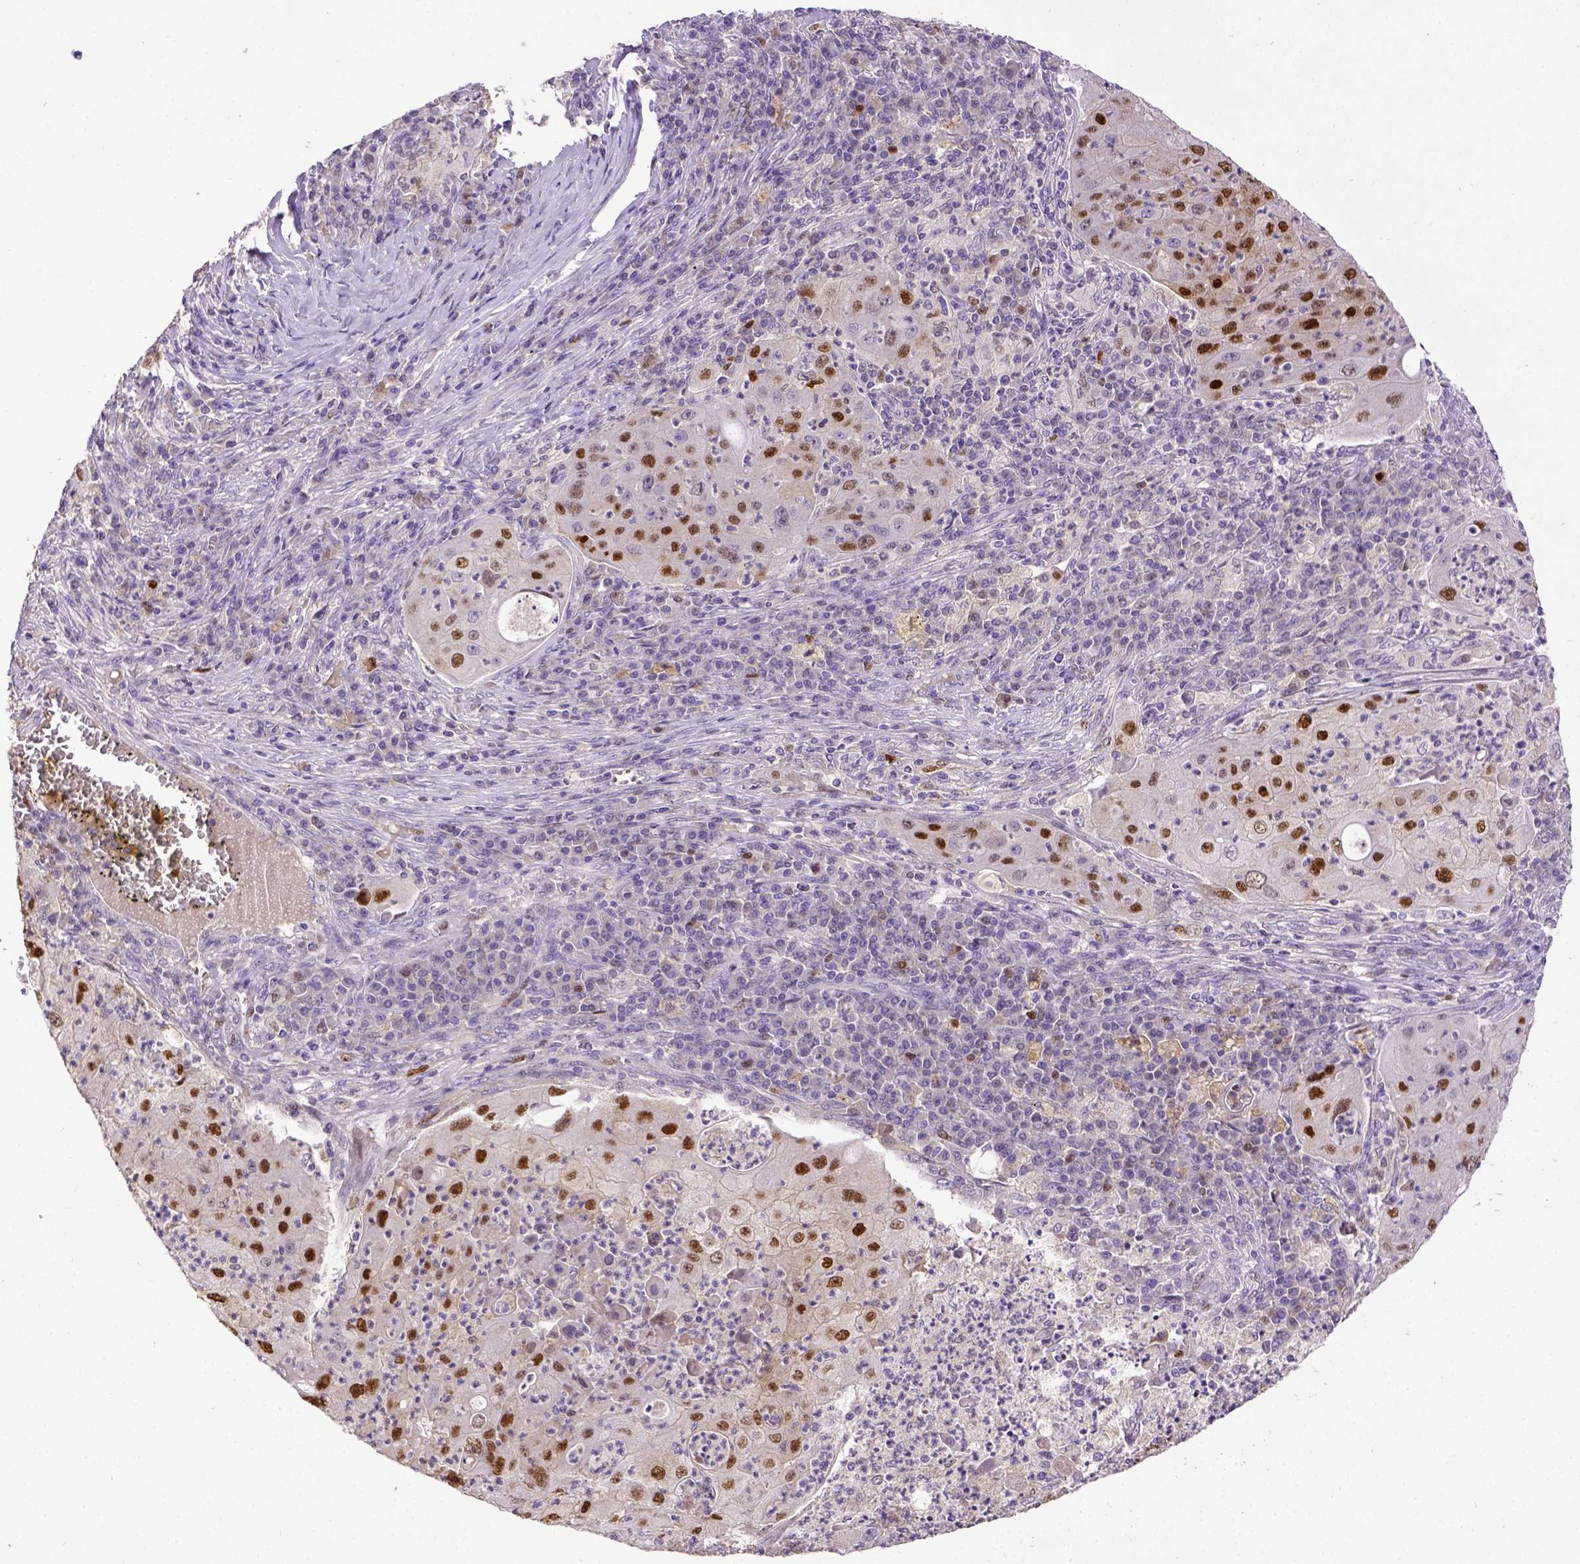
{"staining": {"intensity": "strong", "quantity": "25%-75%", "location": "nuclear"}, "tissue": "lung cancer", "cell_type": "Tumor cells", "image_type": "cancer", "snomed": [{"axis": "morphology", "description": "Squamous cell carcinoma, NOS"}, {"axis": "topography", "description": "Lung"}], "caption": "Human squamous cell carcinoma (lung) stained with a protein marker reveals strong staining in tumor cells.", "gene": "CDKN1A", "patient": {"sex": "female", "age": 59}}